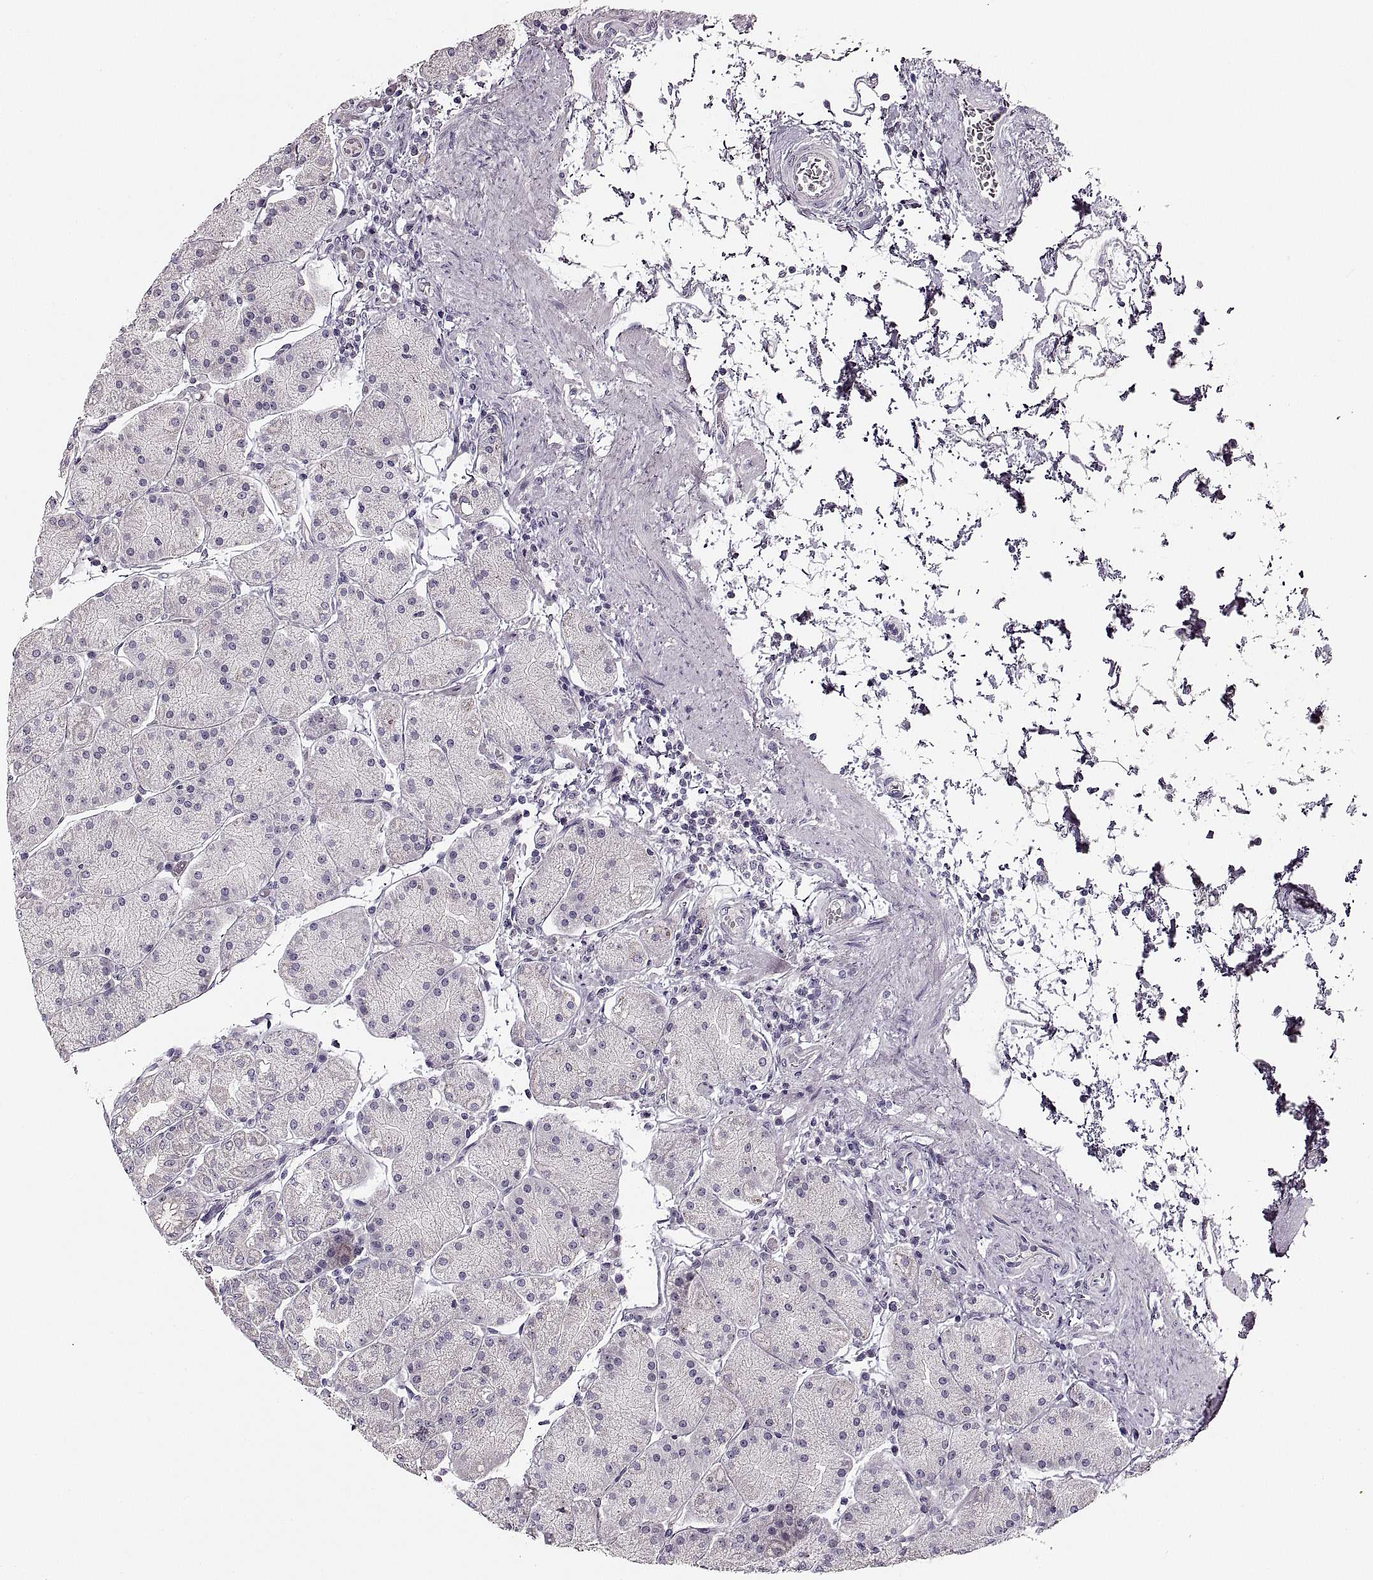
{"staining": {"intensity": "weak", "quantity": "<25%", "location": "cytoplasmic/membranous"}, "tissue": "stomach", "cell_type": "Glandular cells", "image_type": "normal", "snomed": [{"axis": "morphology", "description": "Normal tissue, NOS"}, {"axis": "topography", "description": "Stomach"}], "caption": "There is no significant staining in glandular cells of stomach.", "gene": "CNTN1", "patient": {"sex": "male", "age": 54}}